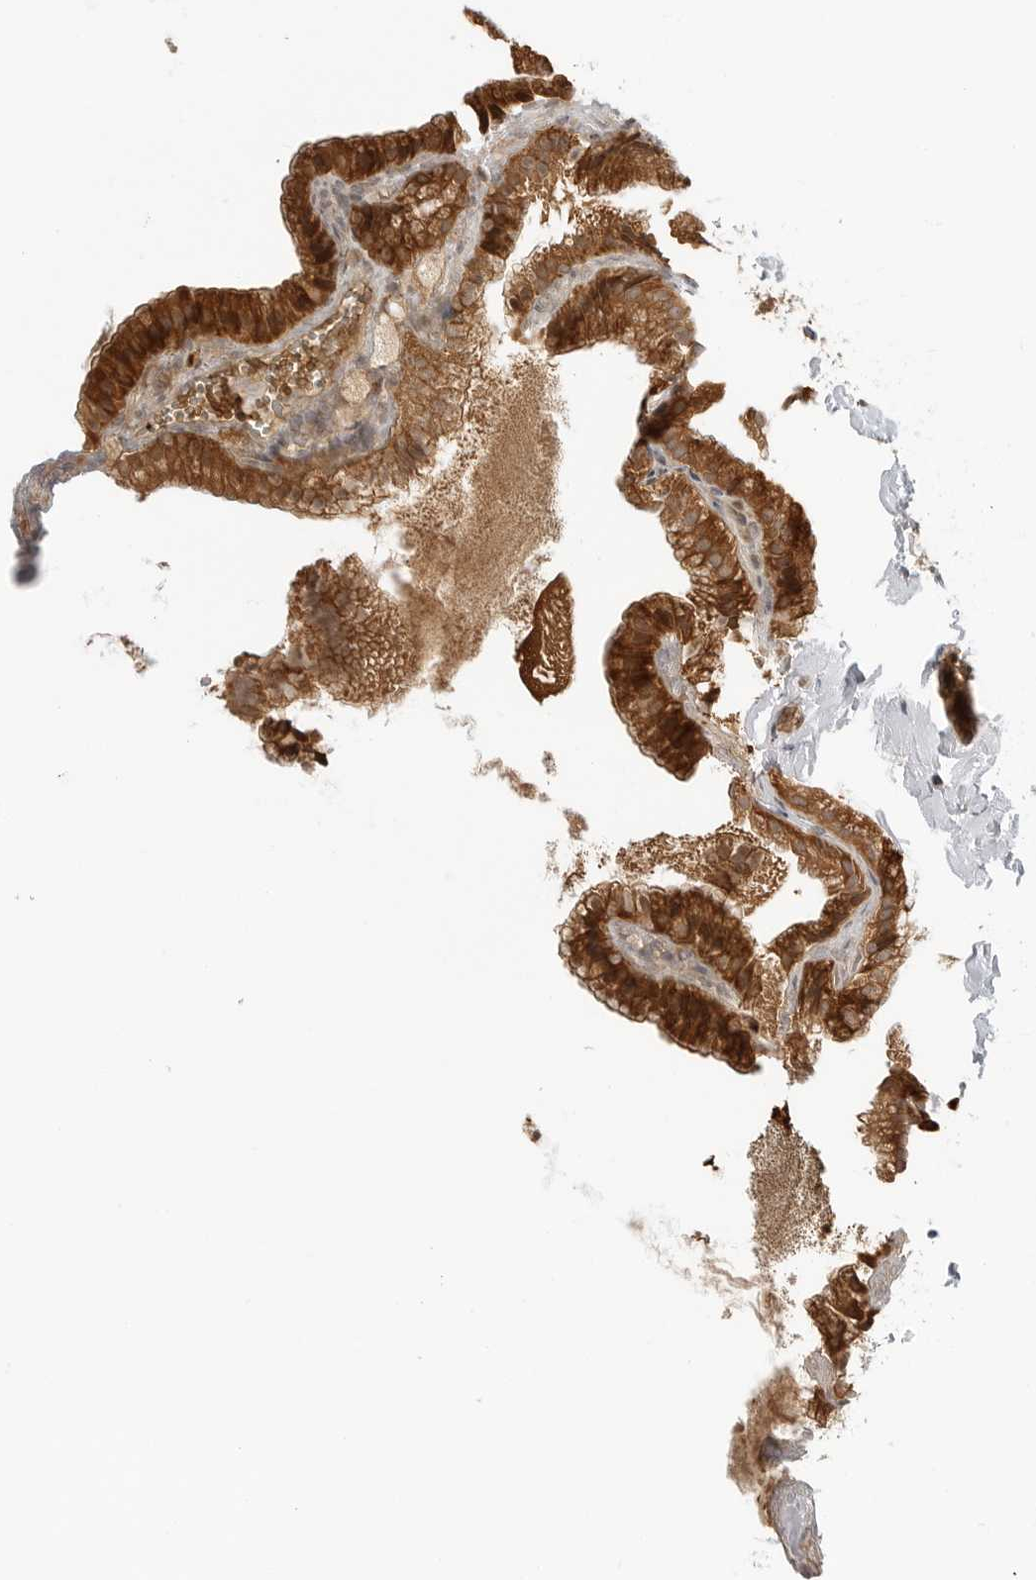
{"staining": {"intensity": "strong", "quantity": ">75%", "location": "cytoplasmic/membranous"}, "tissue": "gallbladder", "cell_type": "Glandular cells", "image_type": "normal", "snomed": [{"axis": "morphology", "description": "Normal tissue, NOS"}, {"axis": "topography", "description": "Gallbladder"}], "caption": "High-power microscopy captured an immunohistochemistry (IHC) image of unremarkable gallbladder, revealing strong cytoplasmic/membranous staining in about >75% of glandular cells. (DAB (3,3'-diaminobenzidine) IHC, brown staining for protein, blue staining for nuclei).", "gene": "COPA", "patient": {"sex": "male", "age": 38}}